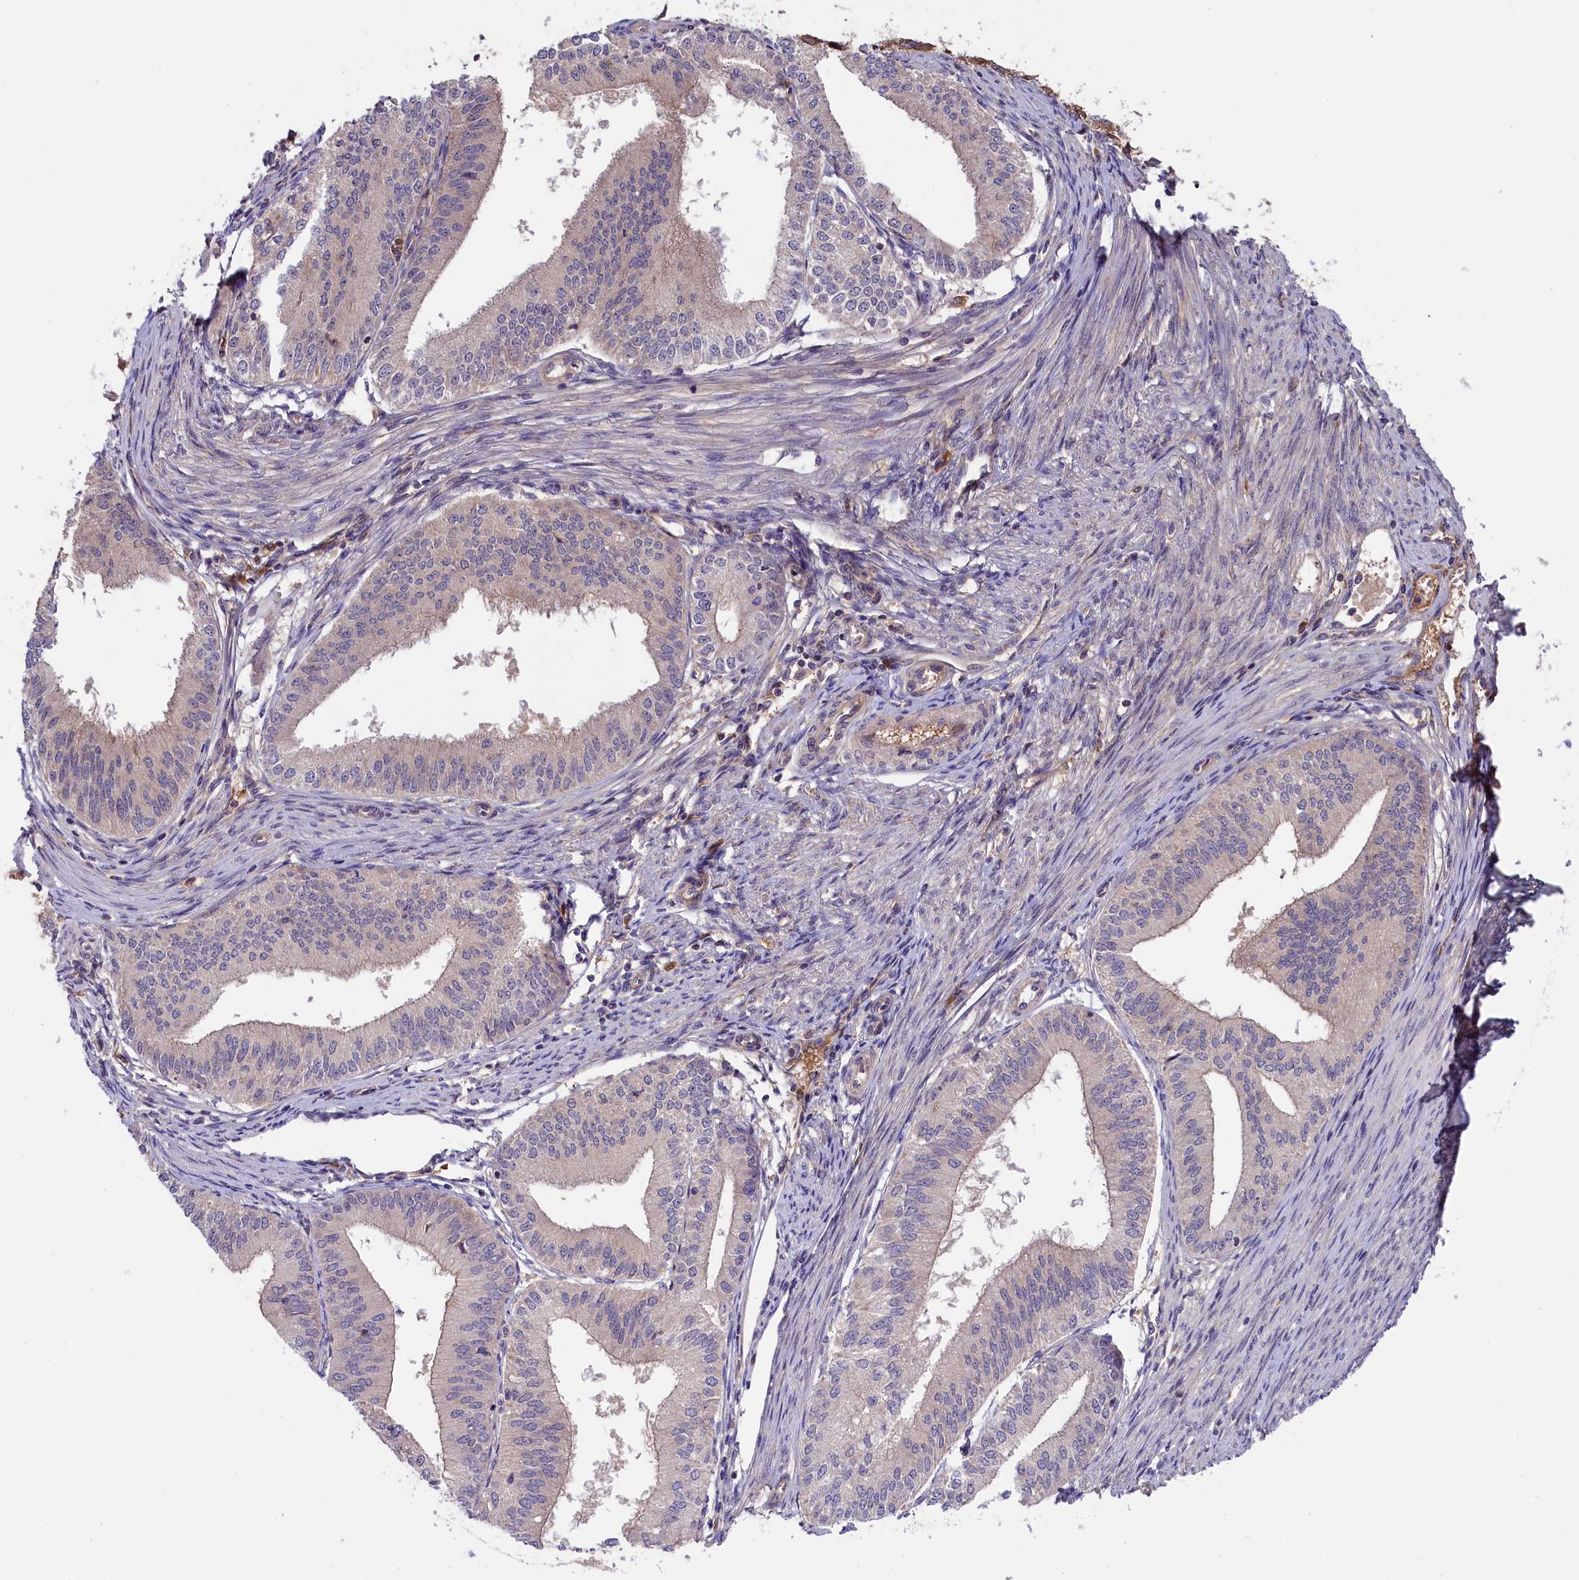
{"staining": {"intensity": "negative", "quantity": "none", "location": "none"}, "tissue": "endometrial cancer", "cell_type": "Tumor cells", "image_type": "cancer", "snomed": [{"axis": "morphology", "description": "Adenocarcinoma, NOS"}, {"axis": "topography", "description": "Endometrium"}], "caption": "Endometrial adenocarcinoma stained for a protein using immunohistochemistry displays no positivity tumor cells.", "gene": "SETD6", "patient": {"sex": "female", "age": 50}}